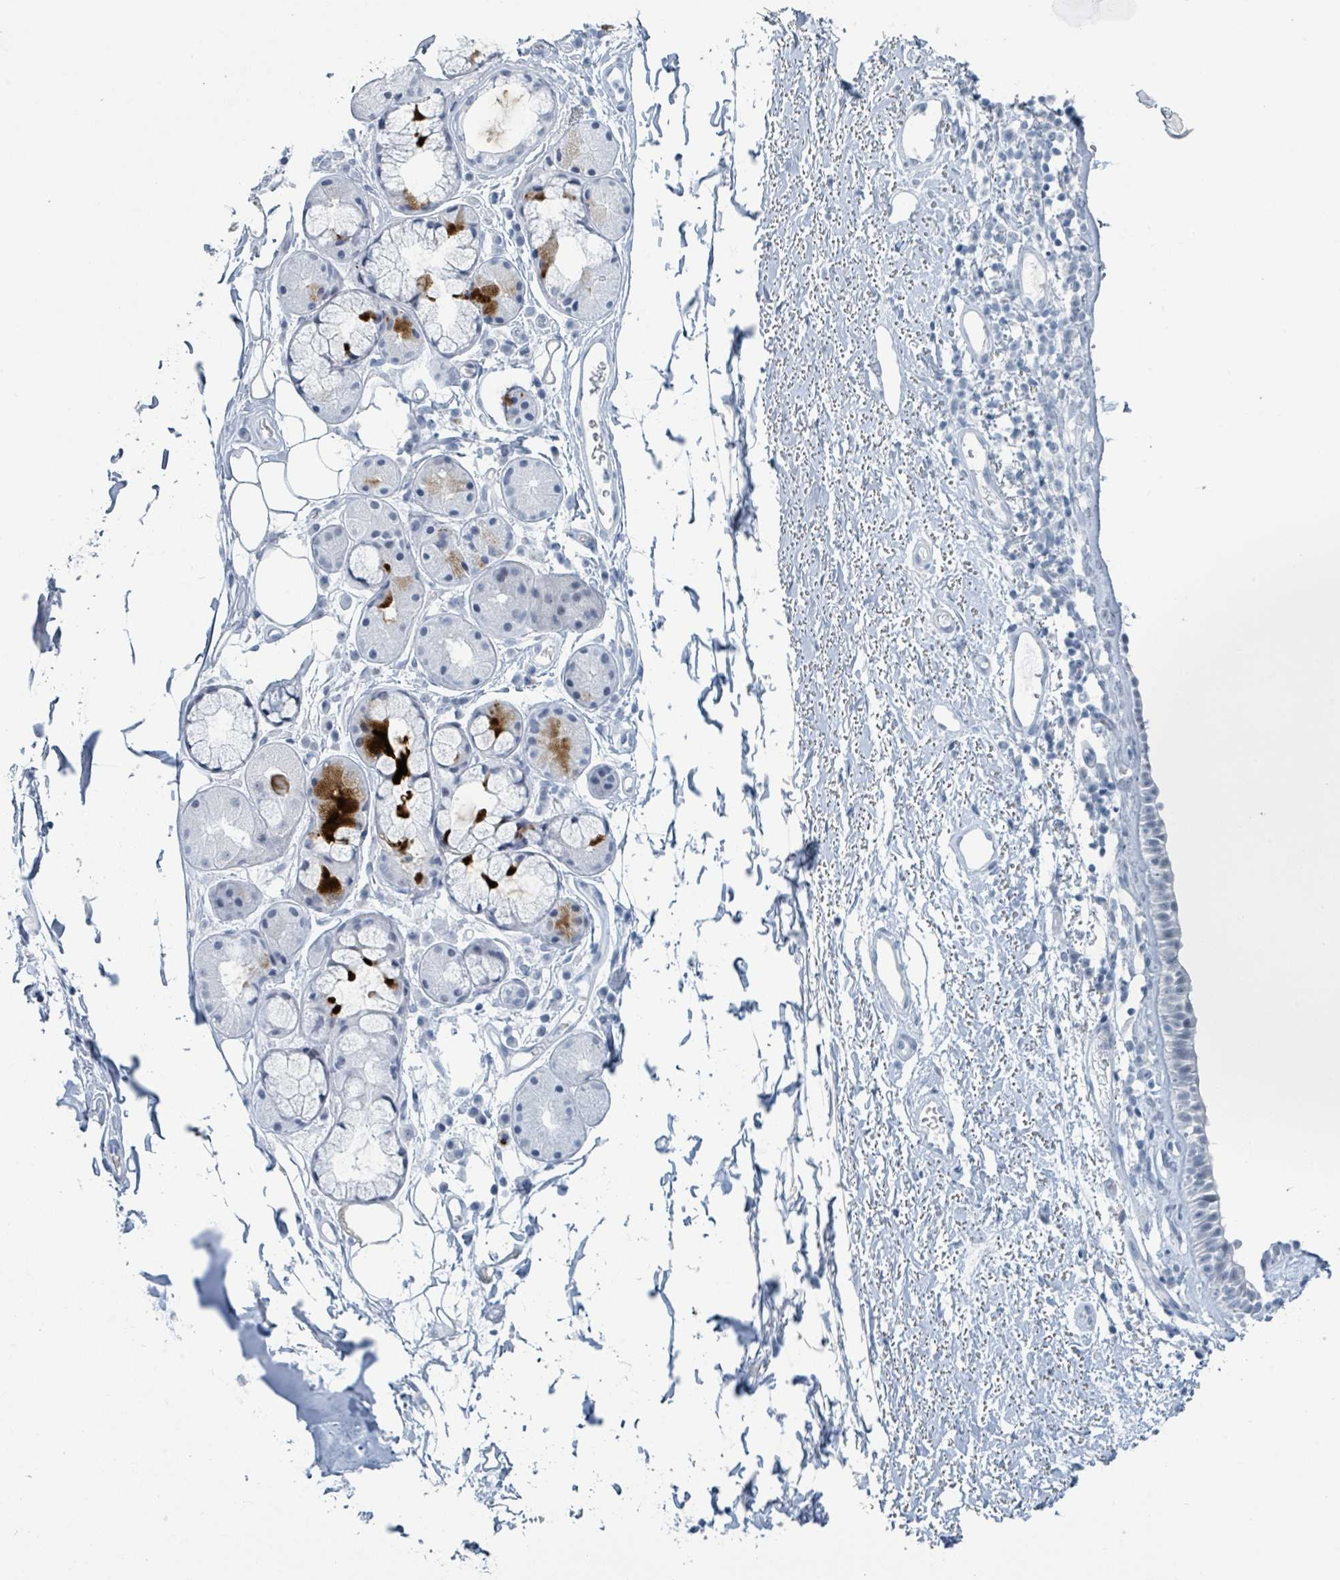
{"staining": {"intensity": "negative", "quantity": "none", "location": "none"}, "tissue": "nasopharynx", "cell_type": "Respiratory epithelial cells", "image_type": "normal", "snomed": [{"axis": "morphology", "description": "Normal tissue, NOS"}, {"axis": "topography", "description": "Cartilage tissue"}, {"axis": "topography", "description": "Nasopharynx"}], "caption": "Immunohistochemical staining of benign human nasopharynx exhibits no significant expression in respiratory epithelial cells.", "gene": "GPR15LG", "patient": {"sex": "male", "age": 56}}